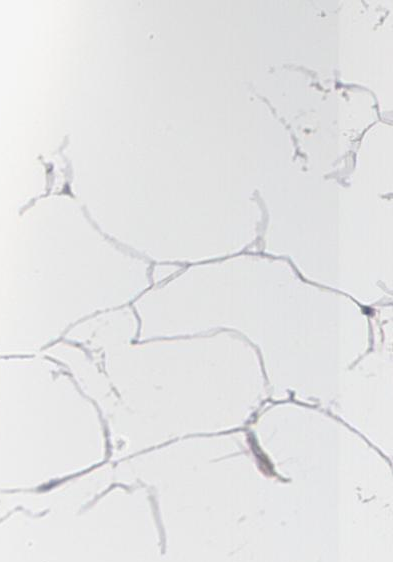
{"staining": {"intensity": "negative", "quantity": "none", "location": "none"}, "tissue": "adipose tissue", "cell_type": "Adipocytes", "image_type": "normal", "snomed": [{"axis": "morphology", "description": "Normal tissue, NOS"}, {"axis": "morphology", "description": "Duct carcinoma"}, {"axis": "topography", "description": "Breast"}, {"axis": "topography", "description": "Adipose tissue"}], "caption": "Immunohistochemistry histopathology image of unremarkable adipose tissue: adipose tissue stained with DAB displays no significant protein positivity in adipocytes. (DAB IHC visualized using brightfield microscopy, high magnification).", "gene": "FBLN1", "patient": {"sex": "female", "age": 37}}